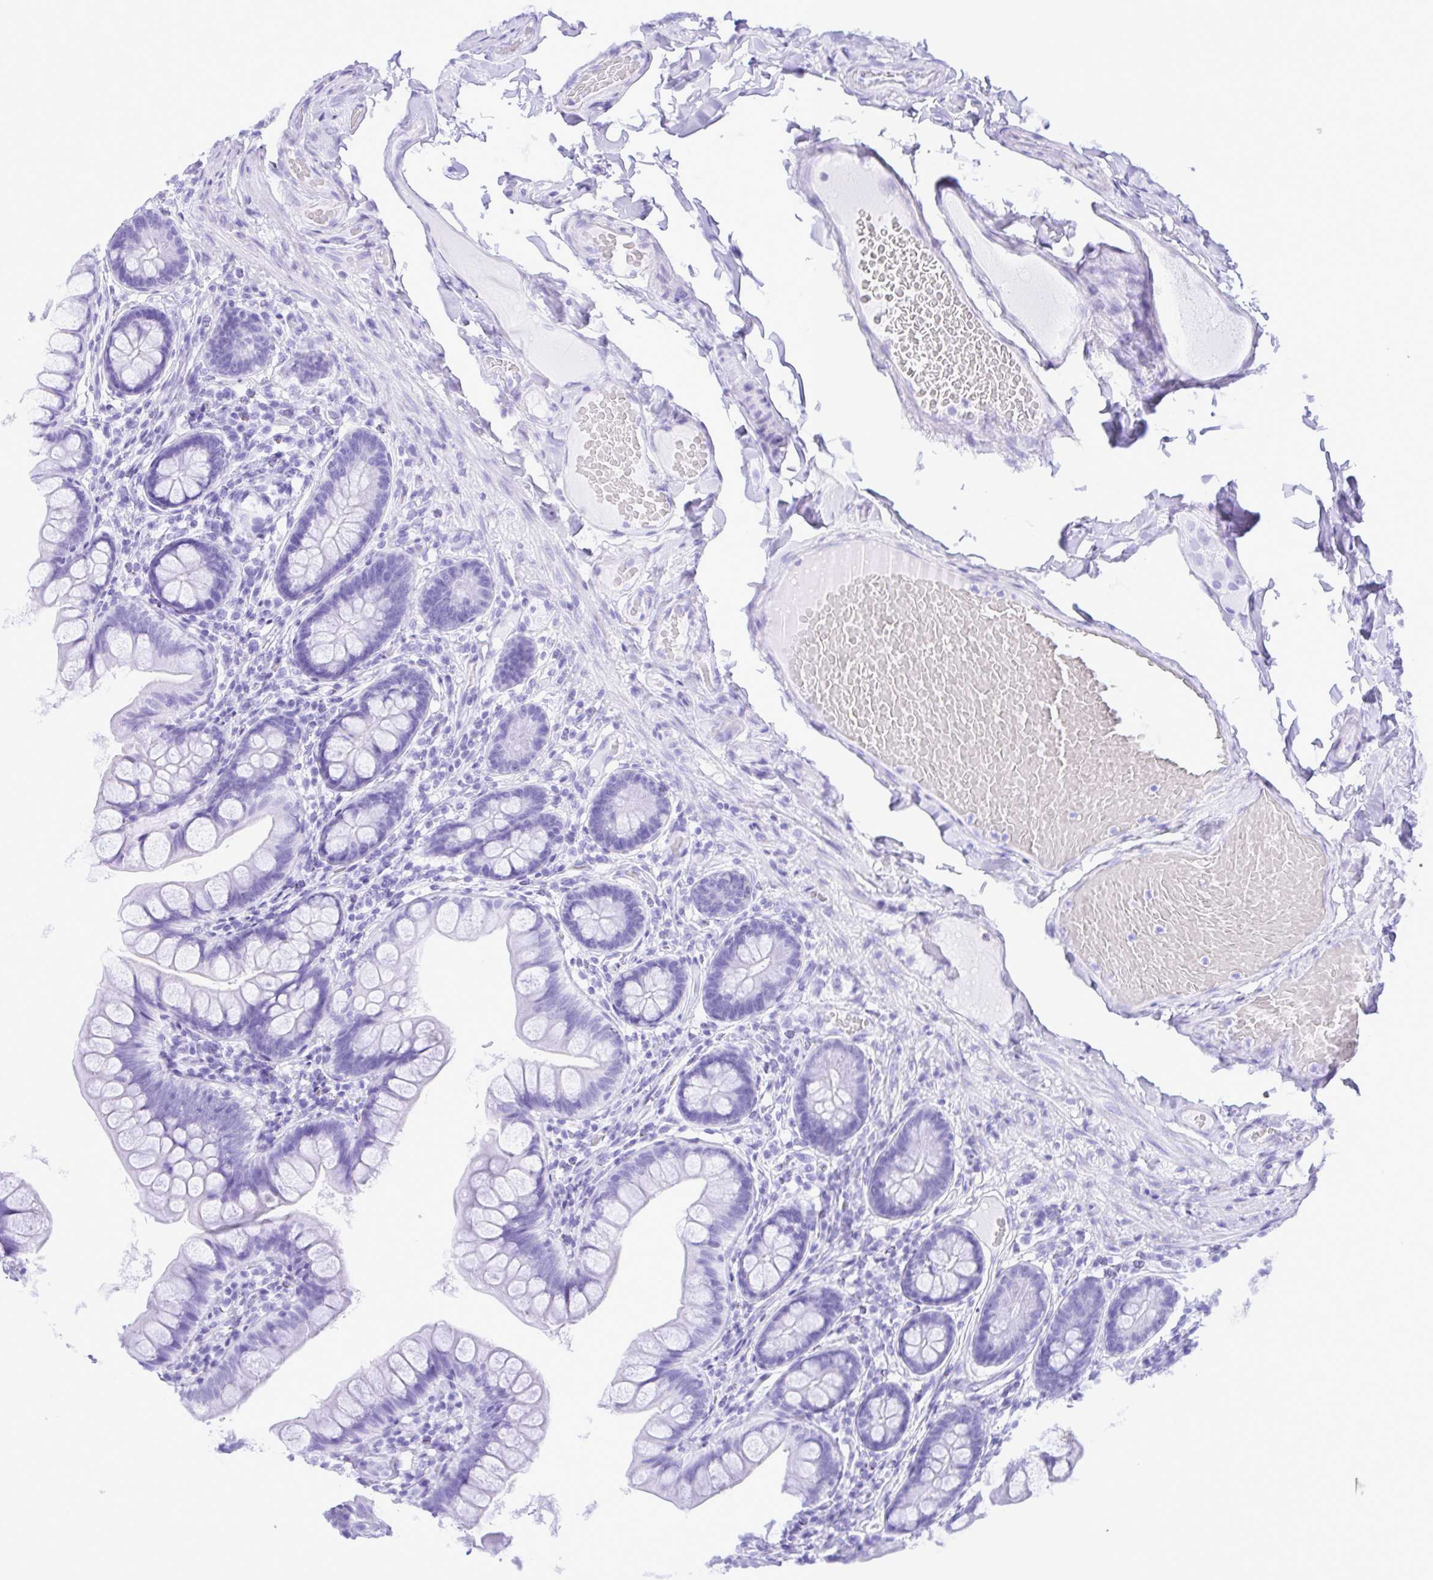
{"staining": {"intensity": "negative", "quantity": "none", "location": "none"}, "tissue": "small intestine", "cell_type": "Glandular cells", "image_type": "normal", "snomed": [{"axis": "morphology", "description": "Normal tissue, NOS"}, {"axis": "topography", "description": "Small intestine"}], "caption": "The micrograph displays no significant expression in glandular cells of small intestine.", "gene": "FLT1", "patient": {"sex": "male", "age": 70}}